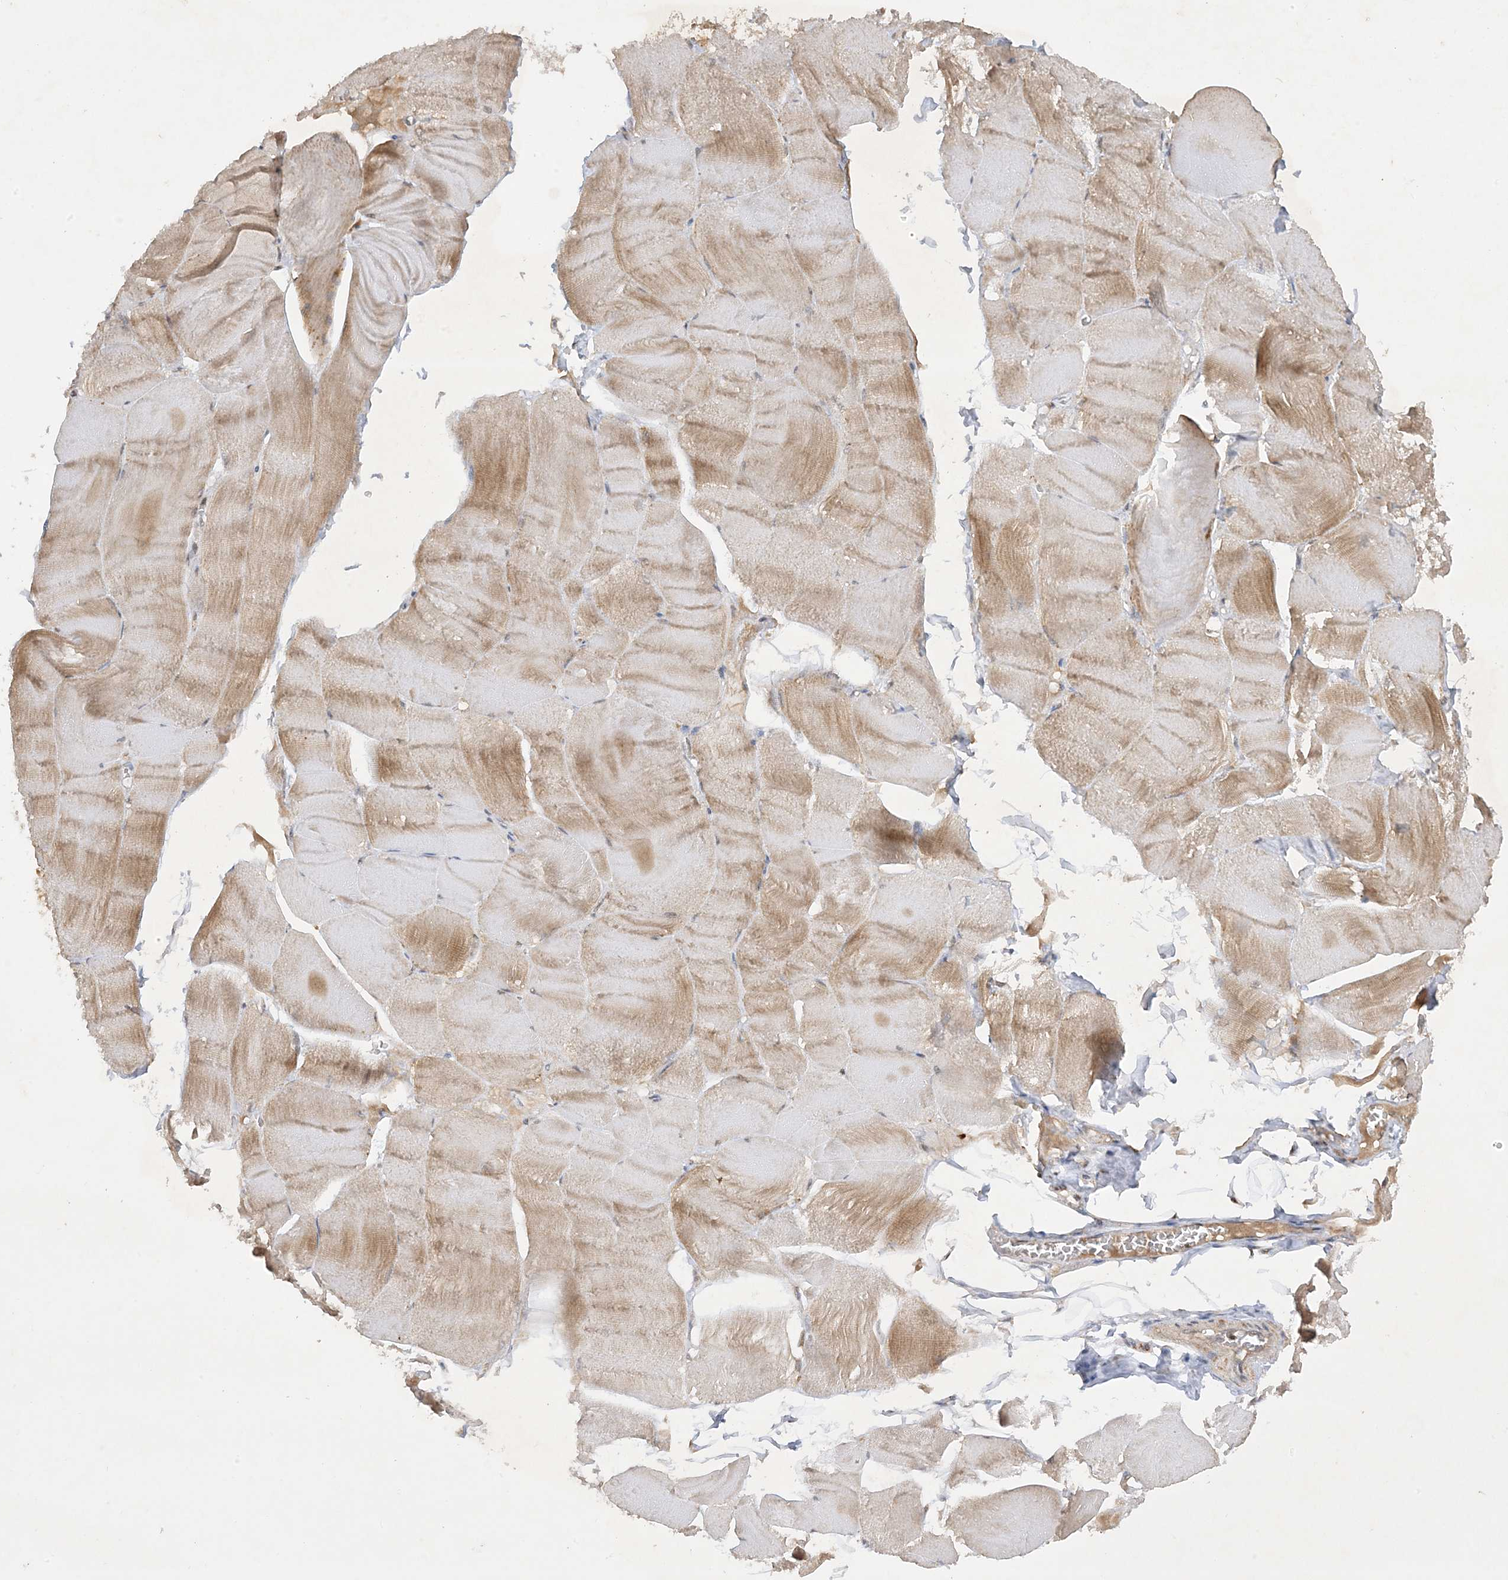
{"staining": {"intensity": "moderate", "quantity": "25%-75%", "location": "cytoplasmic/membranous"}, "tissue": "skeletal muscle", "cell_type": "Myocytes", "image_type": "normal", "snomed": [{"axis": "morphology", "description": "Normal tissue, NOS"}, {"axis": "morphology", "description": "Basal cell carcinoma"}, {"axis": "topography", "description": "Skeletal muscle"}], "caption": "Immunohistochemistry (IHC) of normal human skeletal muscle displays medium levels of moderate cytoplasmic/membranous expression in approximately 25%-75% of myocytes.", "gene": "NDUFAF3", "patient": {"sex": "female", "age": 64}}